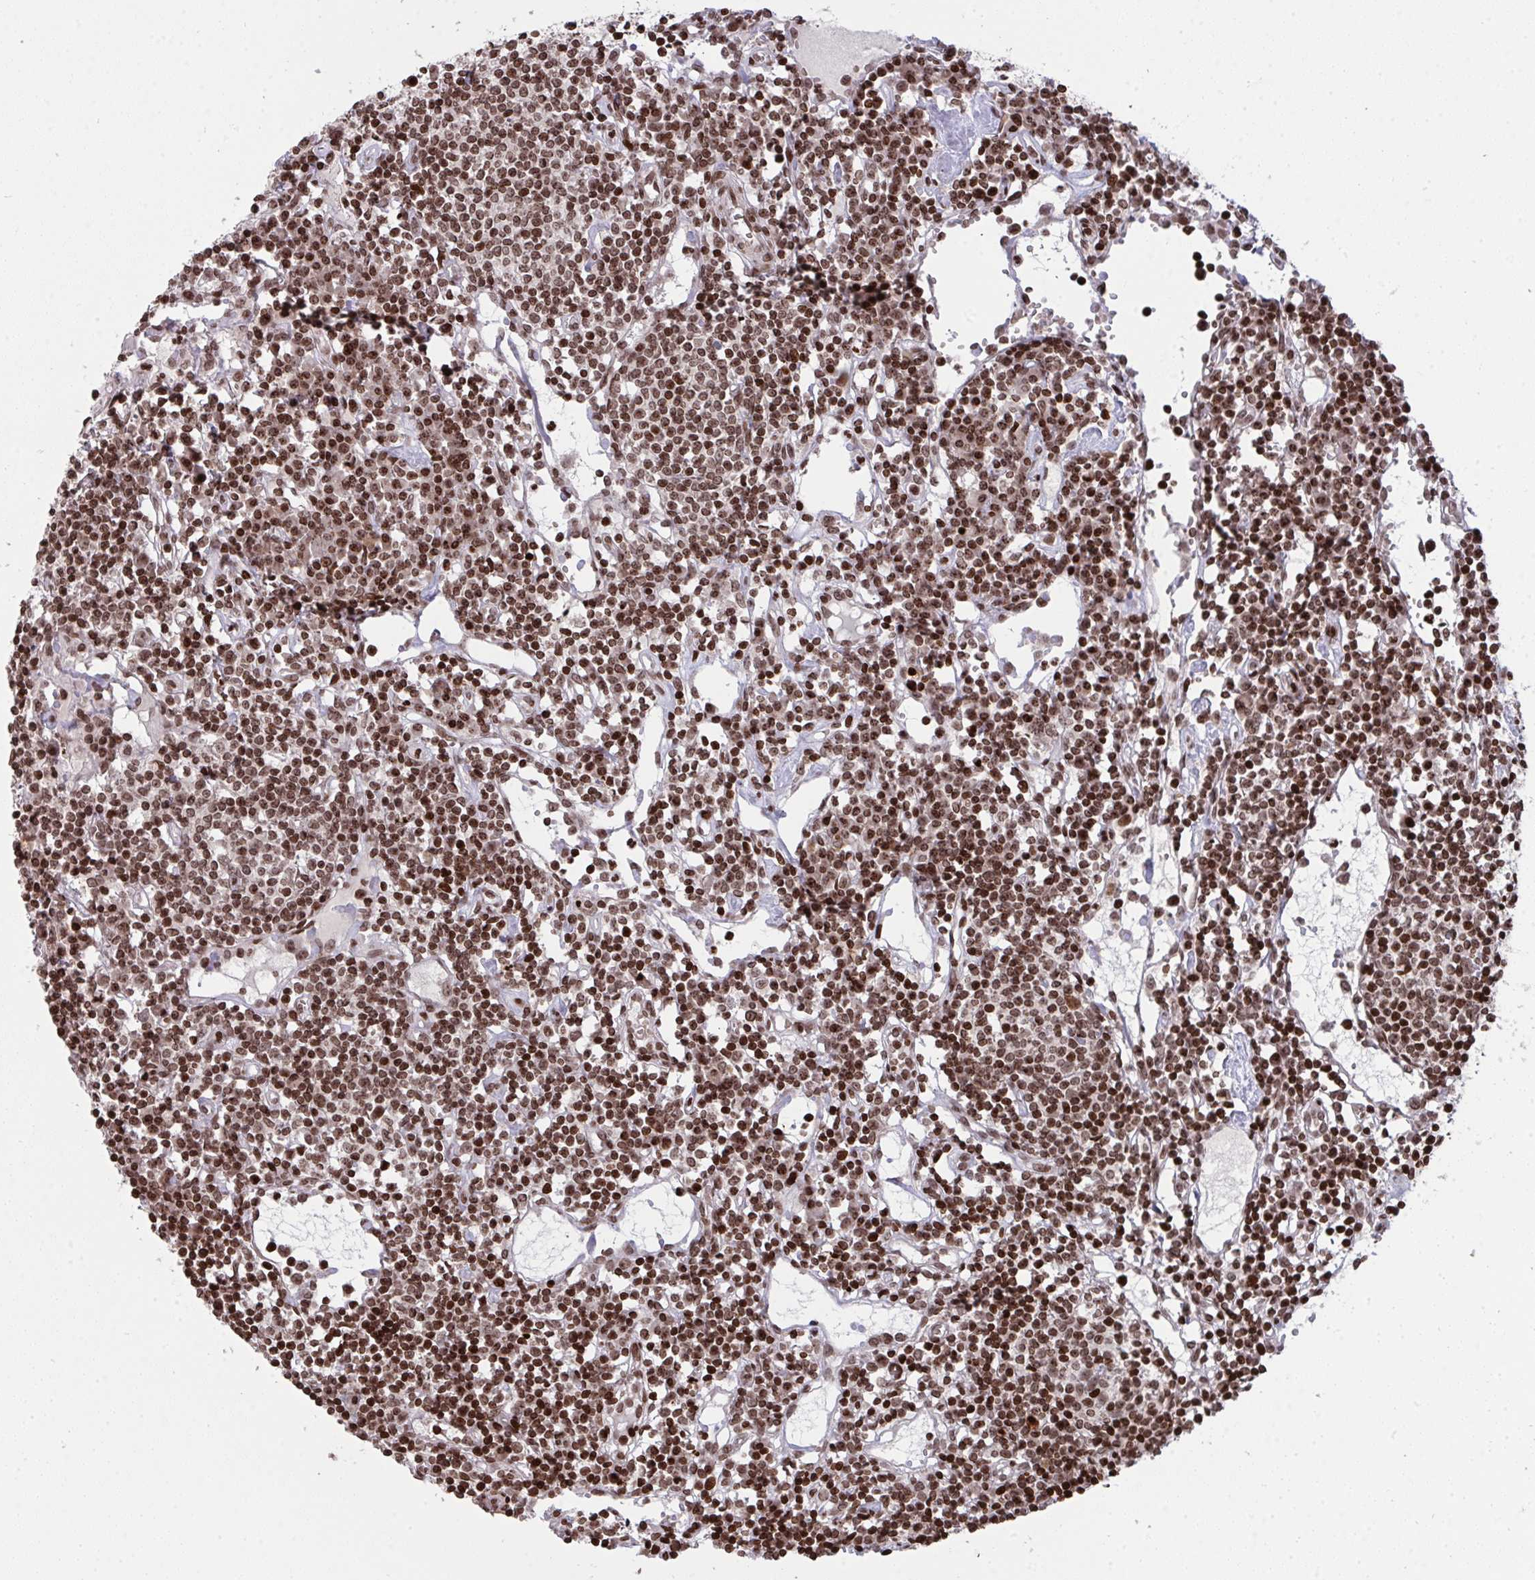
{"staining": {"intensity": "moderate", "quantity": ">75%", "location": "nuclear"}, "tissue": "lymph node", "cell_type": "Germinal center cells", "image_type": "normal", "snomed": [{"axis": "morphology", "description": "Normal tissue, NOS"}, {"axis": "topography", "description": "Lymph node"}], "caption": "Immunohistochemistry (IHC) histopathology image of unremarkable lymph node stained for a protein (brown), which shows medium levels of moderate nuclear positivity in approximately >75% of germinal center cells.", "gene": "NIP7", "patient": {"sex": "female", "age": 78}}